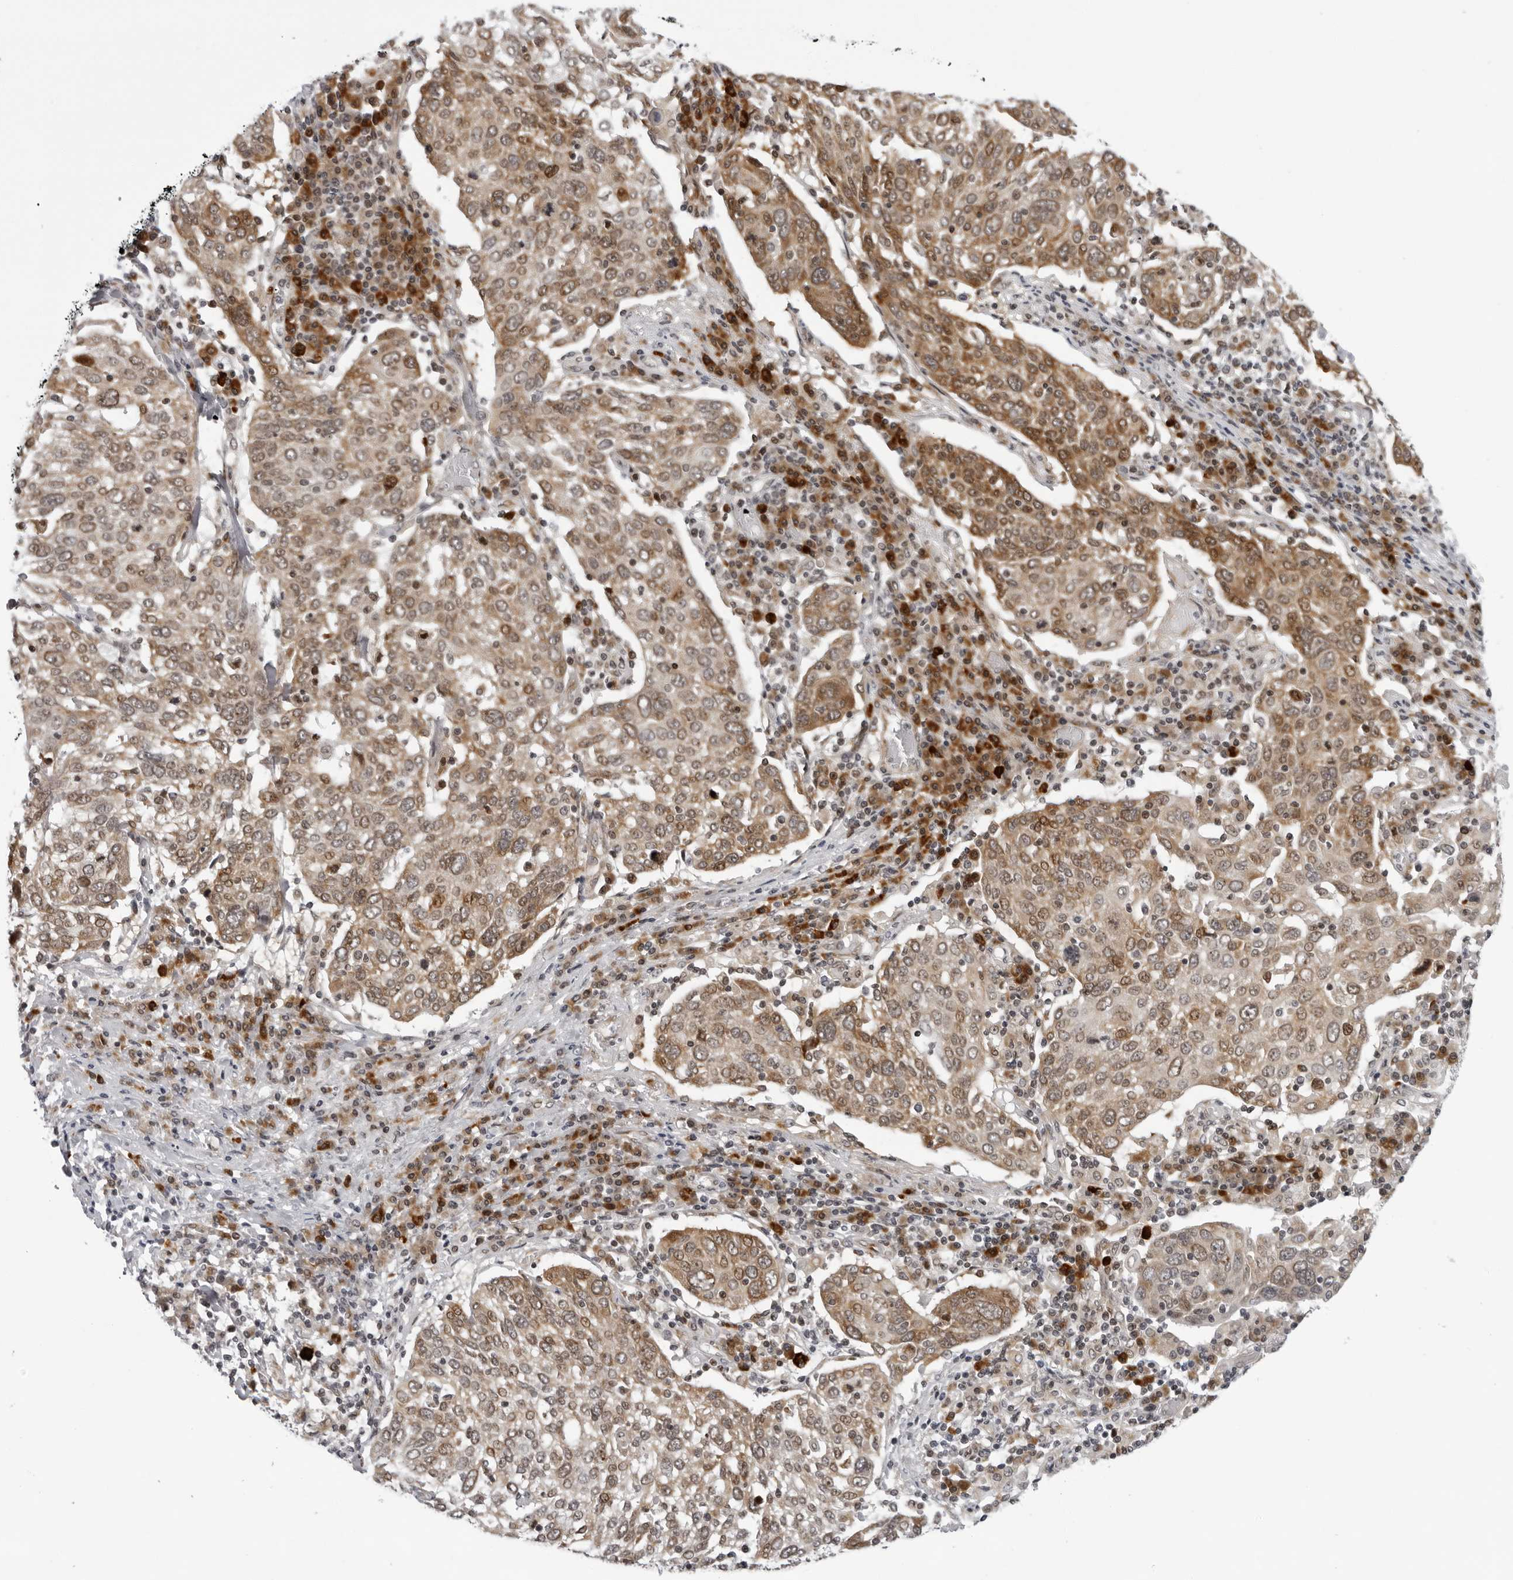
{"staining": {"intensity": "moderate", "quantity": ">75%", "location": "cytoplasmic/membranous,nuclear"}, "tissue": "lung cancer", "cell_type": "Tumor cells", "image_type": "cancer", "snomed": [{"axis": "morphology", "description": "Squamous cell carcinoma, NOS"}, {"axis": "topography", "description": "Lung"}], "caption": "Moderate cytoplasmic/membranous and nuclear staining for a protein is present in approximately >75% of tumor cells of squamous cell carcinoma (lung) using IHC.", "gene": "GCSAML", "patient": {"sex": "male", "age": 65}}